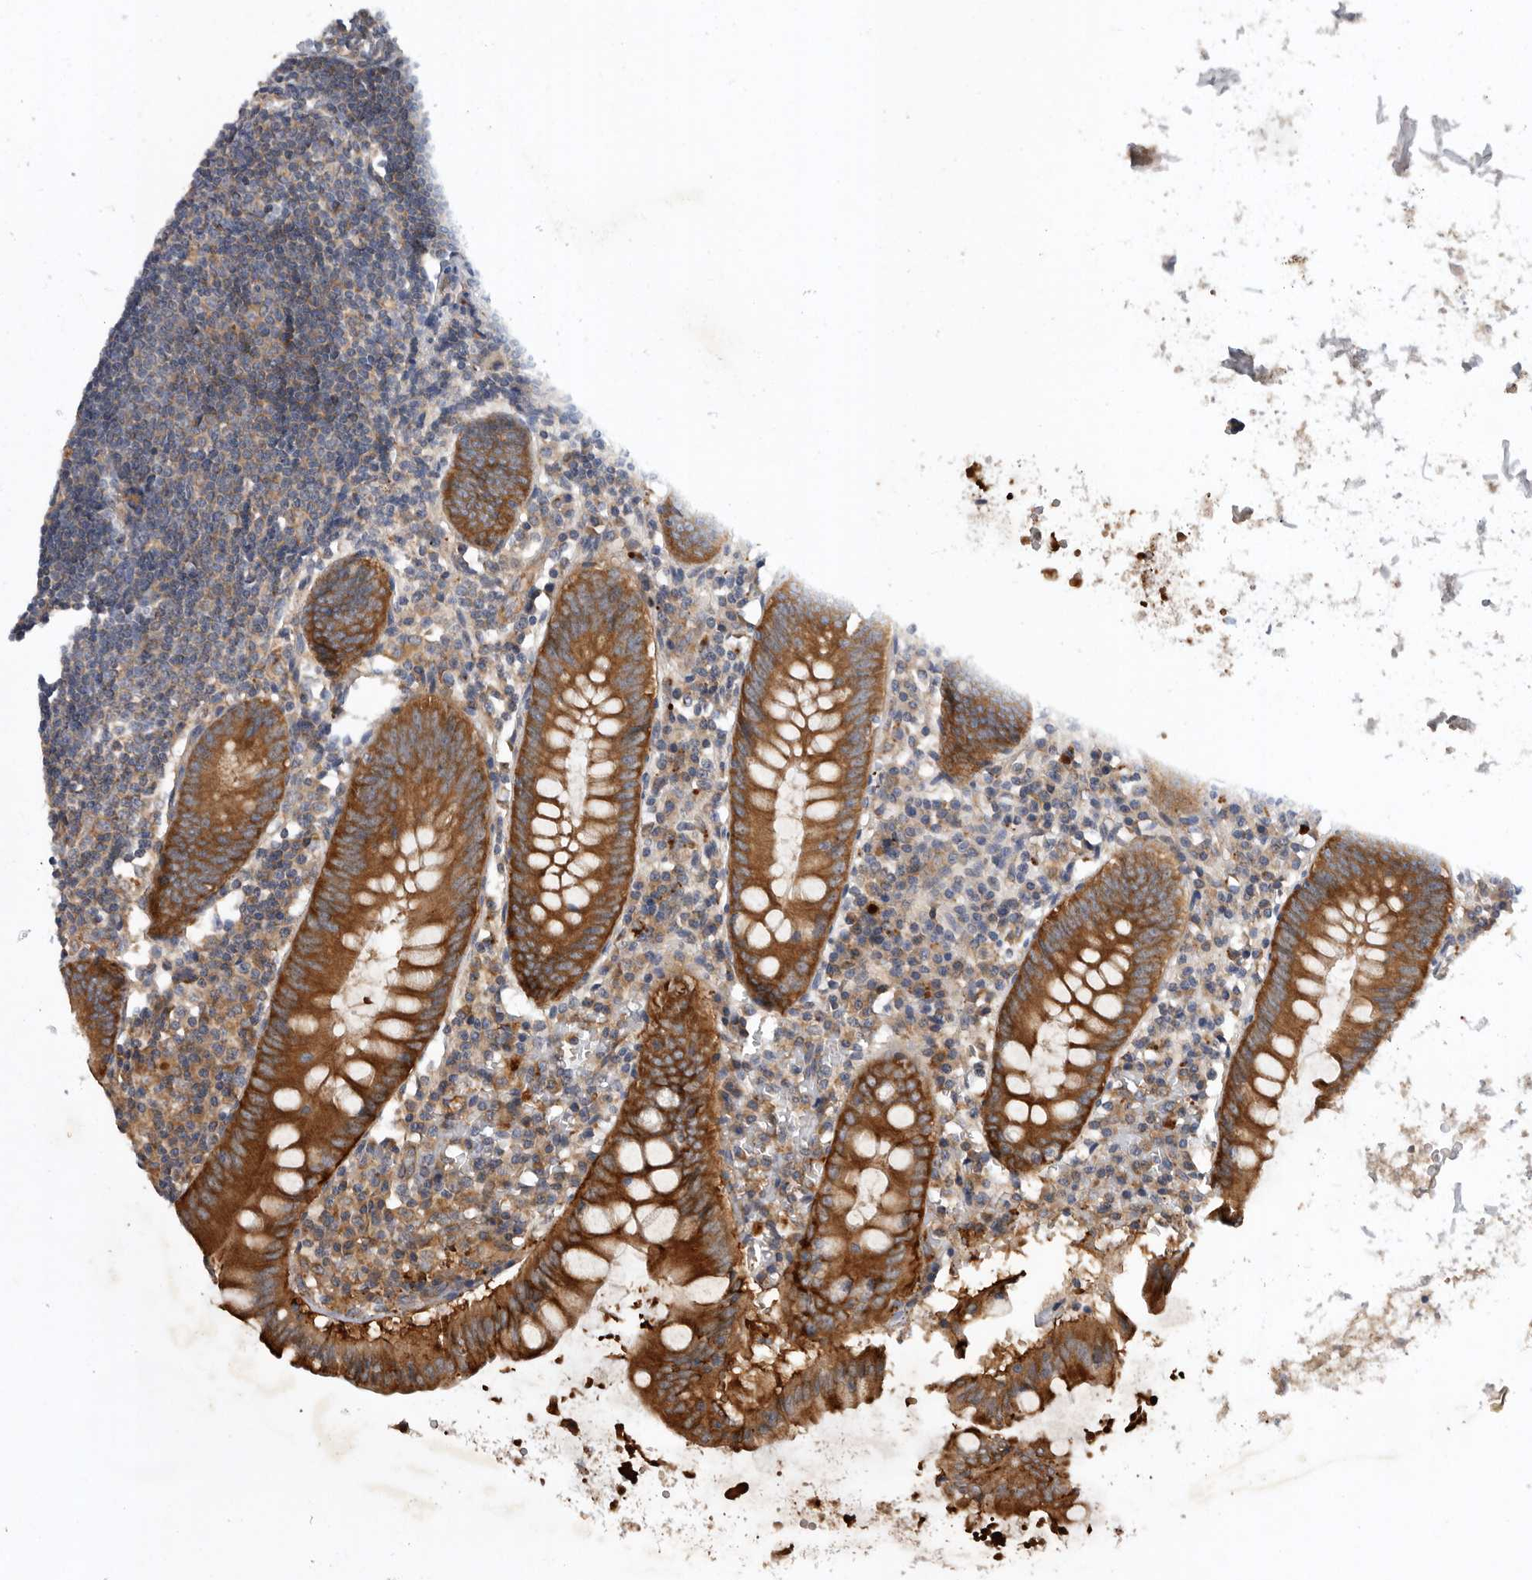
{"staining": {"intensity": "strong", "quantity": ">75%", "location": "cytoplasmic/membranous"}, "tissue": "appendix", "cell_type": "Glandular cells", "image_type": "normal", "snomed": [{"axis": "morphology", "description": "Normal tissue, NOS"}, {"axis": "topography", "description": "Appendix"}], "caption": "A photomicrograph of appendix stained for a protein demonstrates strong cytoplasmic/membranous brown staining in glandular cells. The protein is stained brown, and the nuclei are stained in blue (DAB IHC with brightfield microscopy, high magnification).", "gene": "C1orf109", "patient": {"sex": "female", "age": 54}}